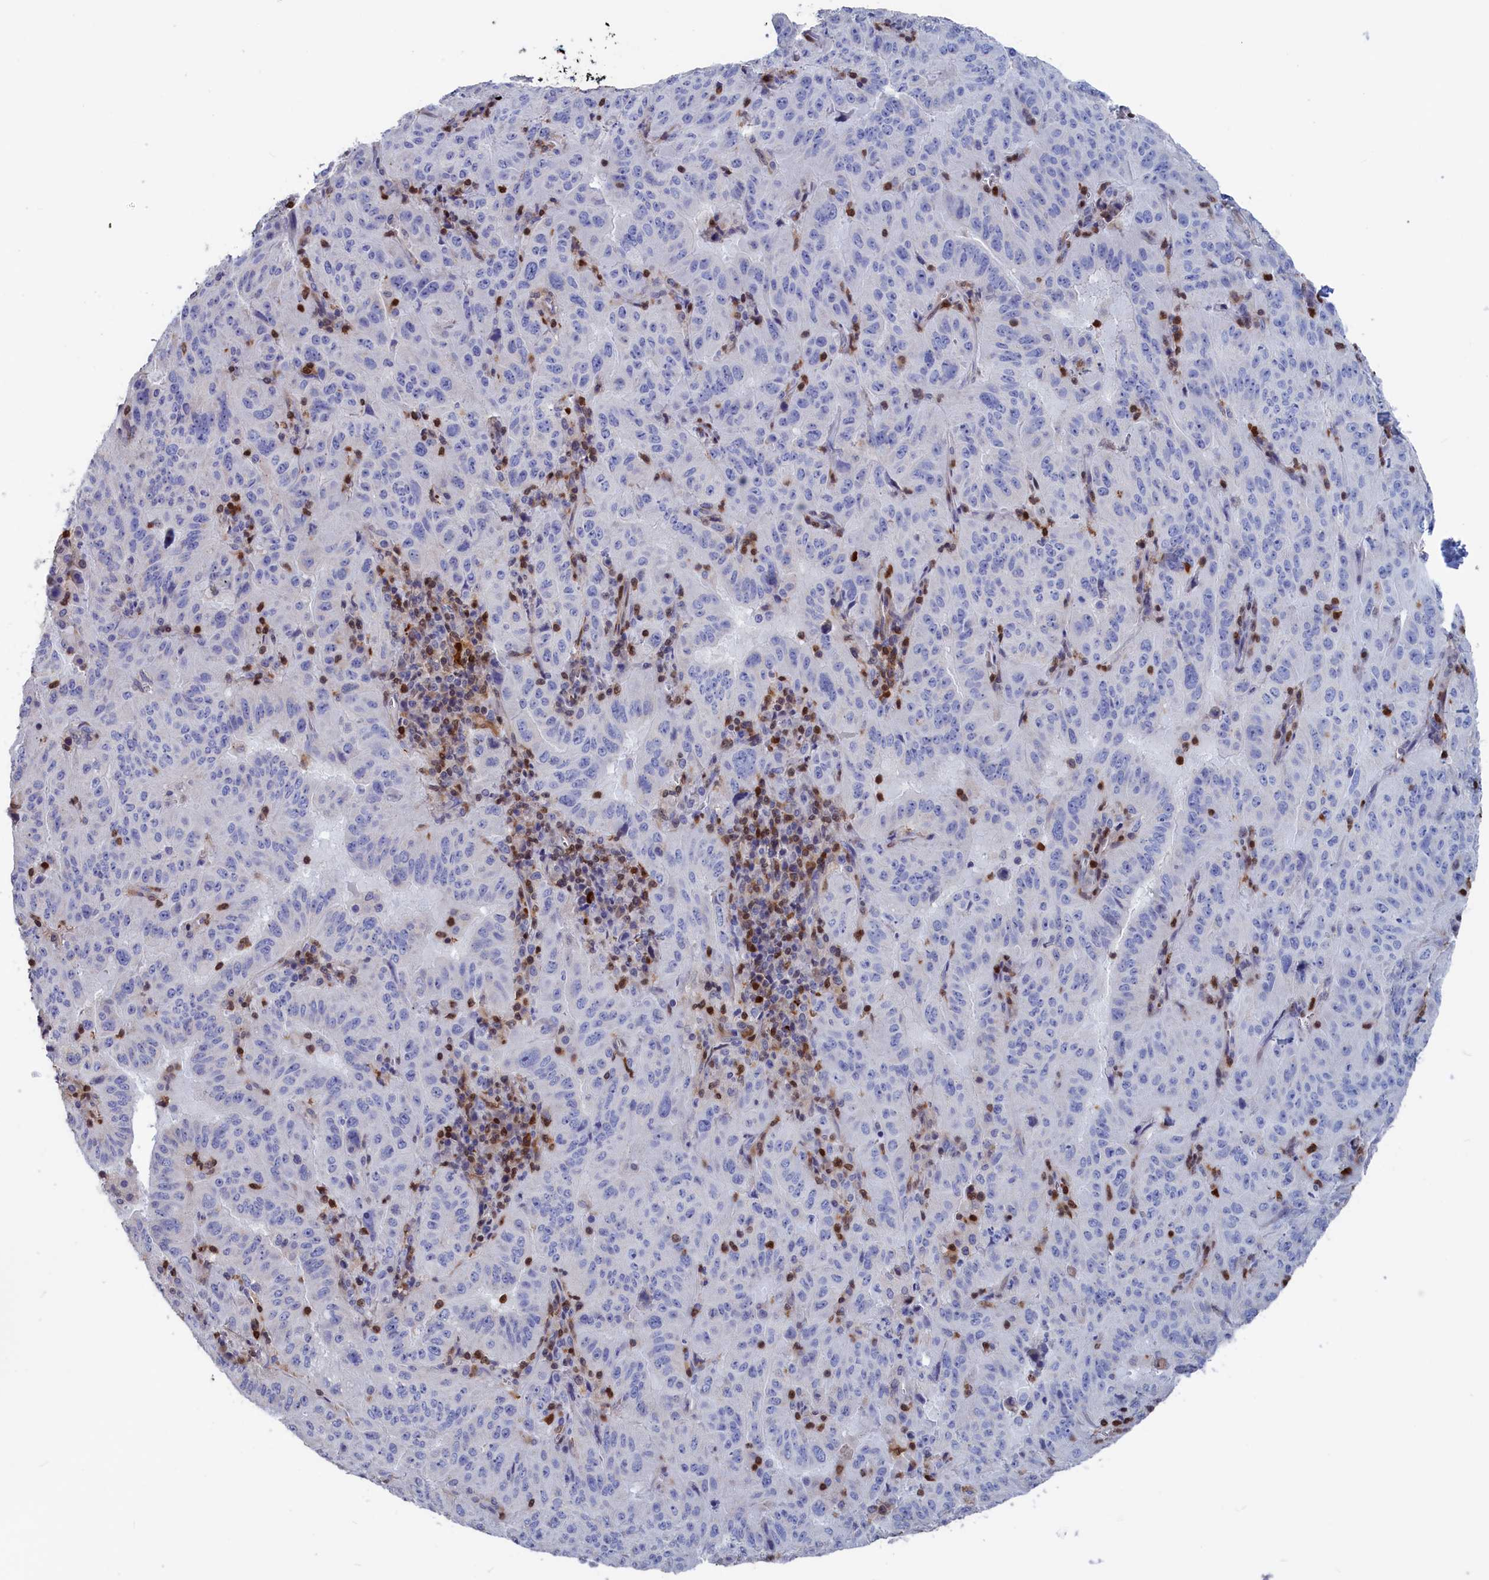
{"staining": {"intensity": "negative", "quantity": "none", "location": "none"}, "tissue": "pancreatic cancer", "cell_type": "Tumor cells", "image_type": "cancer", "snomed": [{"axis": "morphology", "description": "Adenocarcinoma, NOS"}, {"axis": "topography", "description": "Pancreas"}], "caption": "Tumor cells show no significant protein positivity in pancreatic adenocarcinoma.", "gene": "CRIP1", "patient": {"sex": "male", "age": 63}}